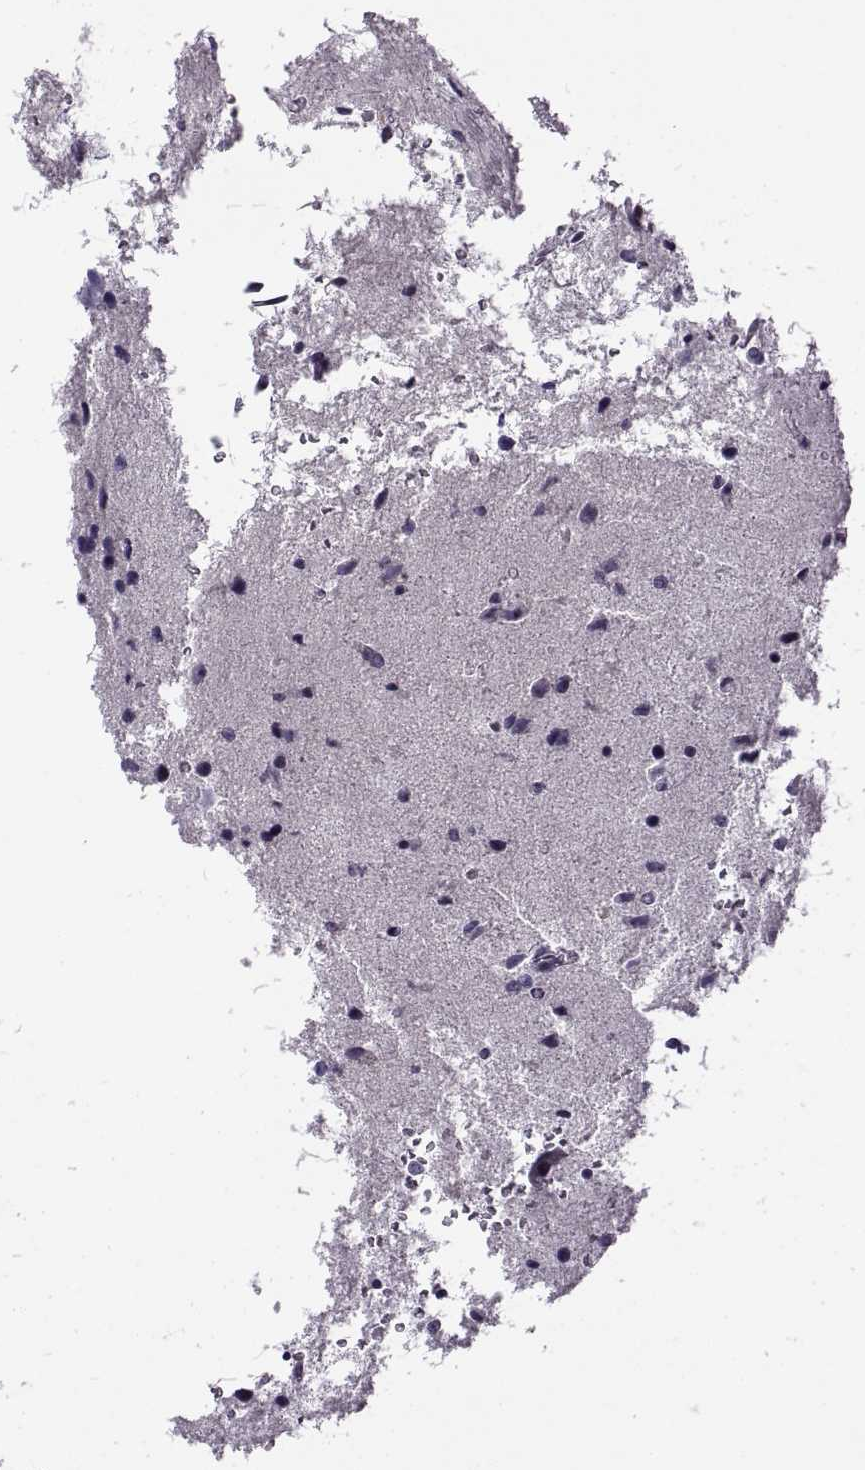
{"staining": {"intensity": "negative", "quantity": "none", "location": "none"}, "tissue": "glioma", "cell_type": "Tumor cells", "image_type": "cancer", "snomed": [{"axis": "morphology", "description": "Glioma, malignant, Low grade"}, {"axis": "topography", "description": "Brain"}], "caption": "Tumor cells are negative for protein expression in human malignant glioma (low-grade). The staining is performed using DAB (3,3'-diaminobenzidine) brown chromogen with nuclei counter-stained in using hematoxylin.", "gene": "MAGEB1", "patient": {"sex": "female", "age": 32}}